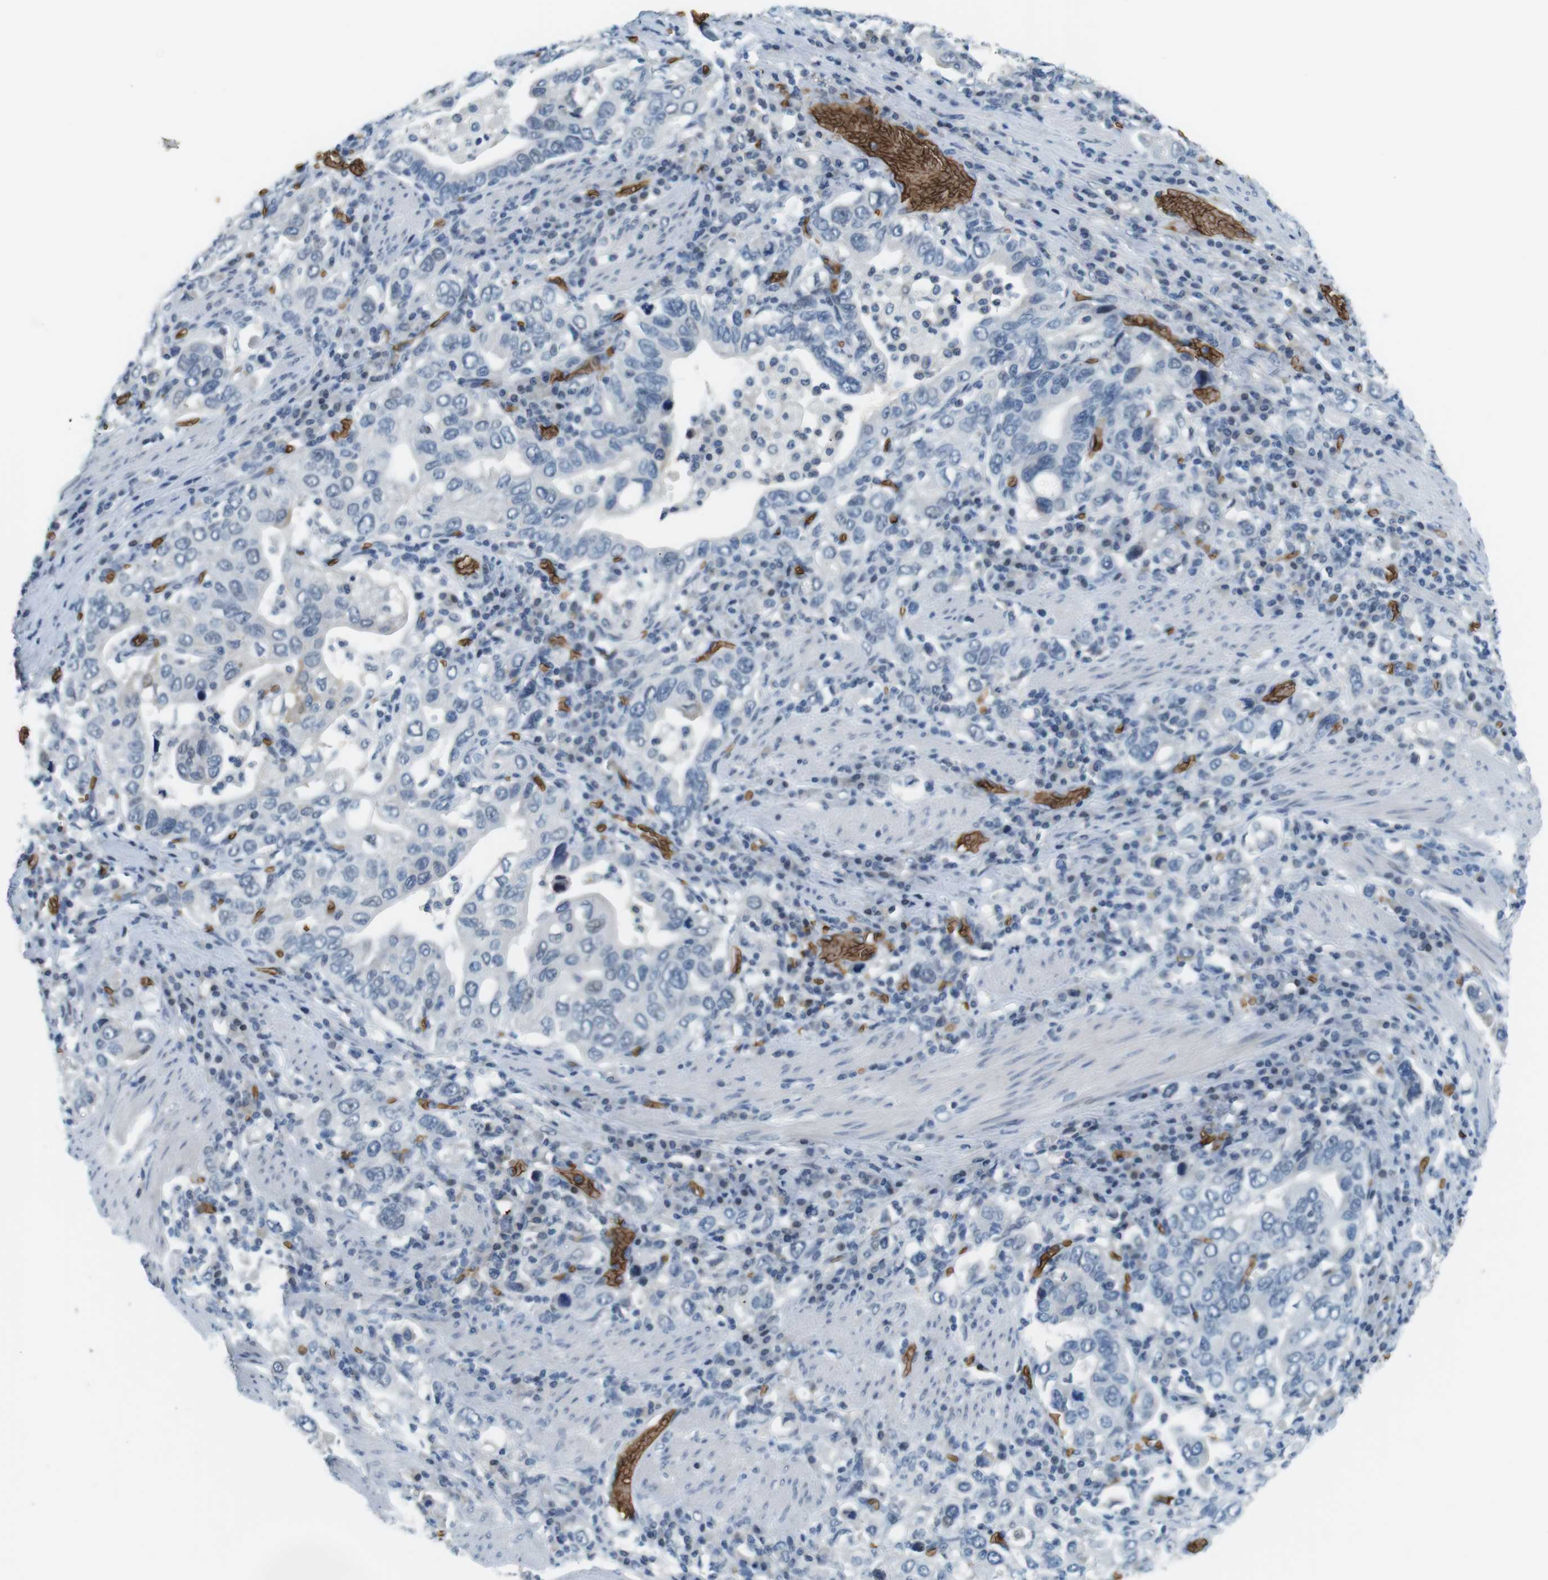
{"staining": {"intensity": "negative", "quantity": "none", "location": "none"}, "tissue": "stomach cancer", "cell_type": "Tumor cells", "image_type": "cancer", "snomed": [{"axis": "morphology", "description": "Adenocarcinoma, NOS"}, {"axis": "topography", "description": "Stomach, upper"}], "caption": "Micrograph shows no protein staining in tumor cells of stomach cancer (adenocarcinoma) tissue.", "gene": "SLC4A1", "patient": {"sex": "male", "age": 62}}